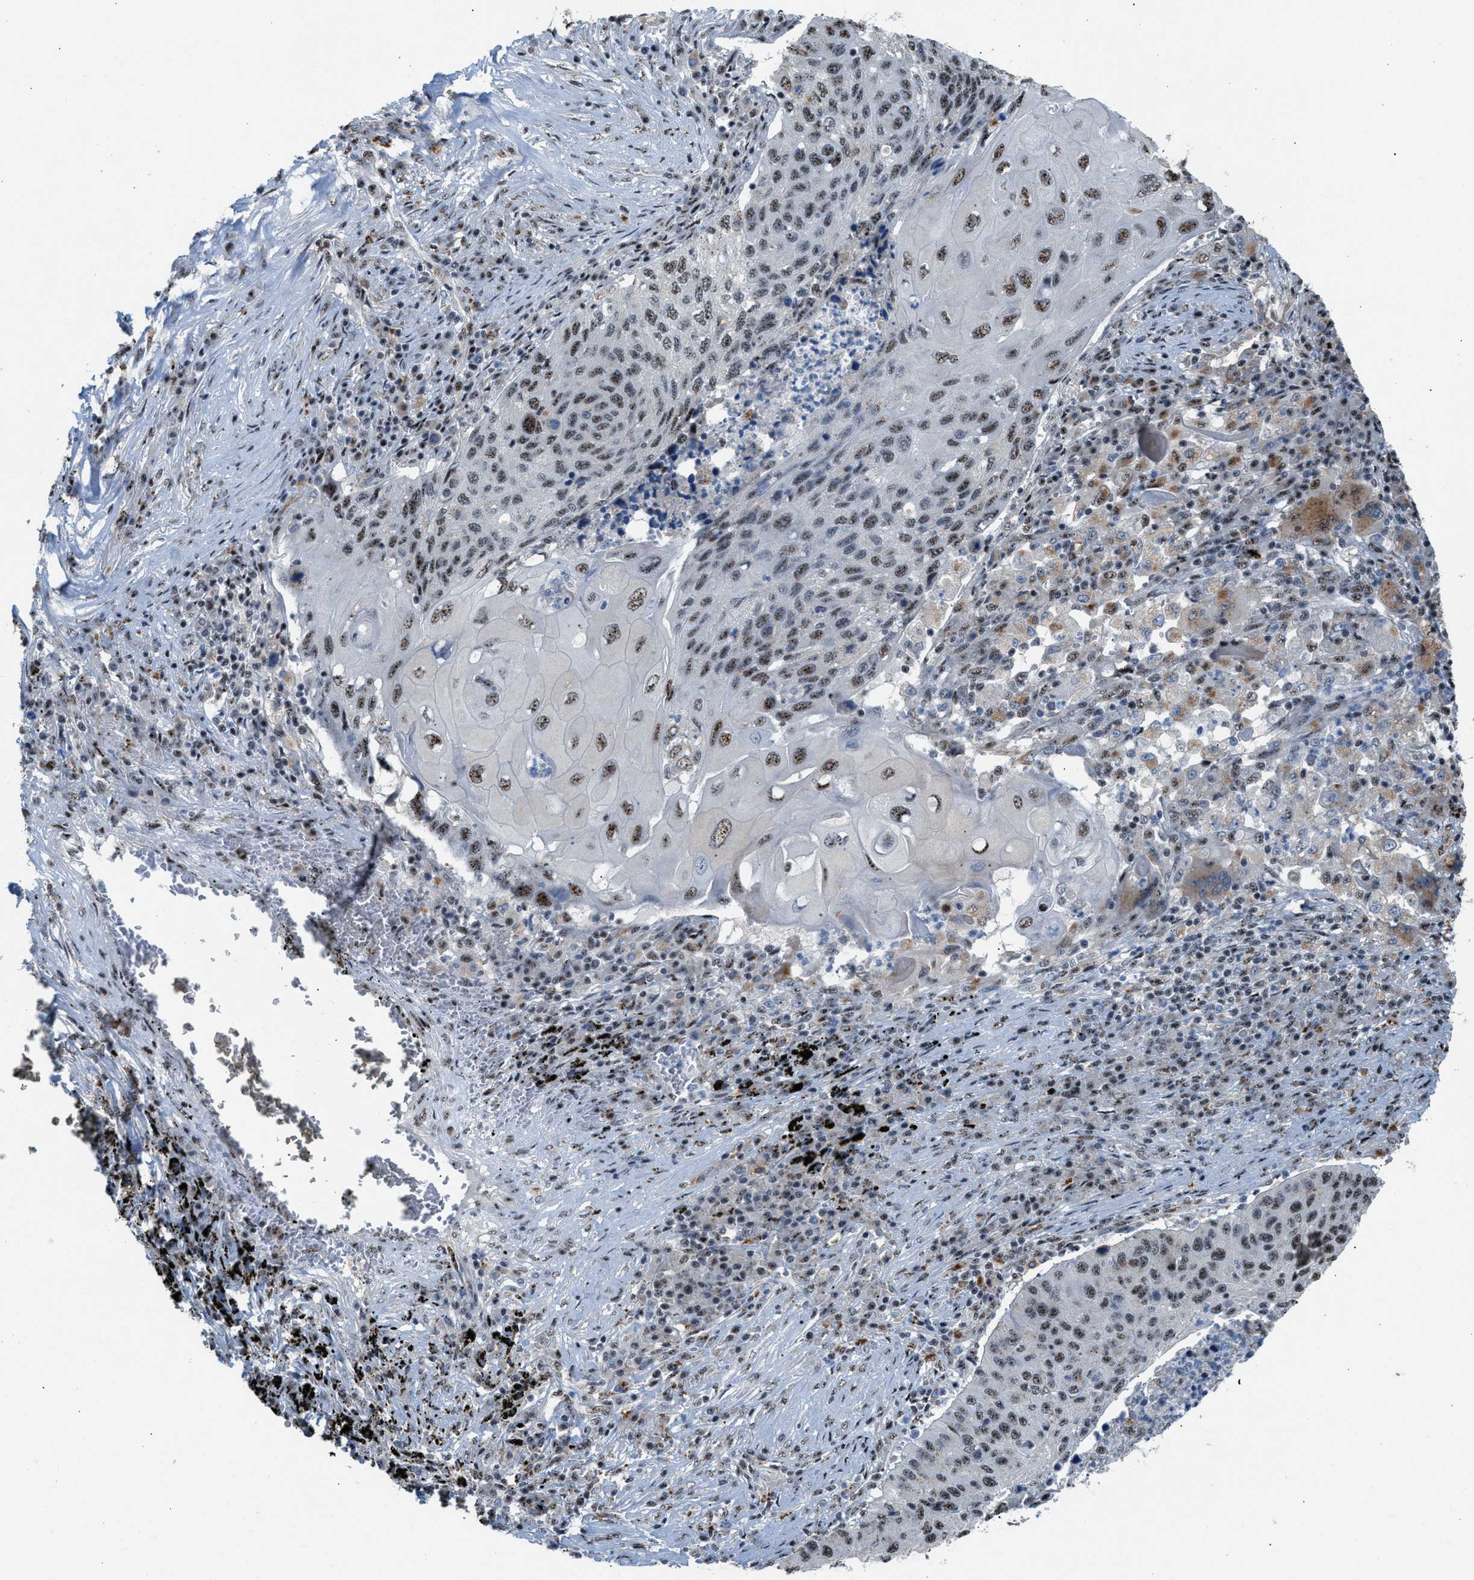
{"staining": {"intensity": "weak", "quantity": ">75%", "location": "nuclear"}, "tissue": "lung cancer", "cell_type": "Tumor cells", "image_type": "cancer", "snomed": [{"axis": "morphology", "description": "Squamous cell carcinoma, NOS"}, {"axis": "topography", "description": "Lung"}], "caption": "Protein expression analysis of human lung squamous cell carcinoma reveals weak nuclear expression in about >75% of tumor cells.", "gene": "CENPP", "patient": {"sex": "female", "age": 63}}